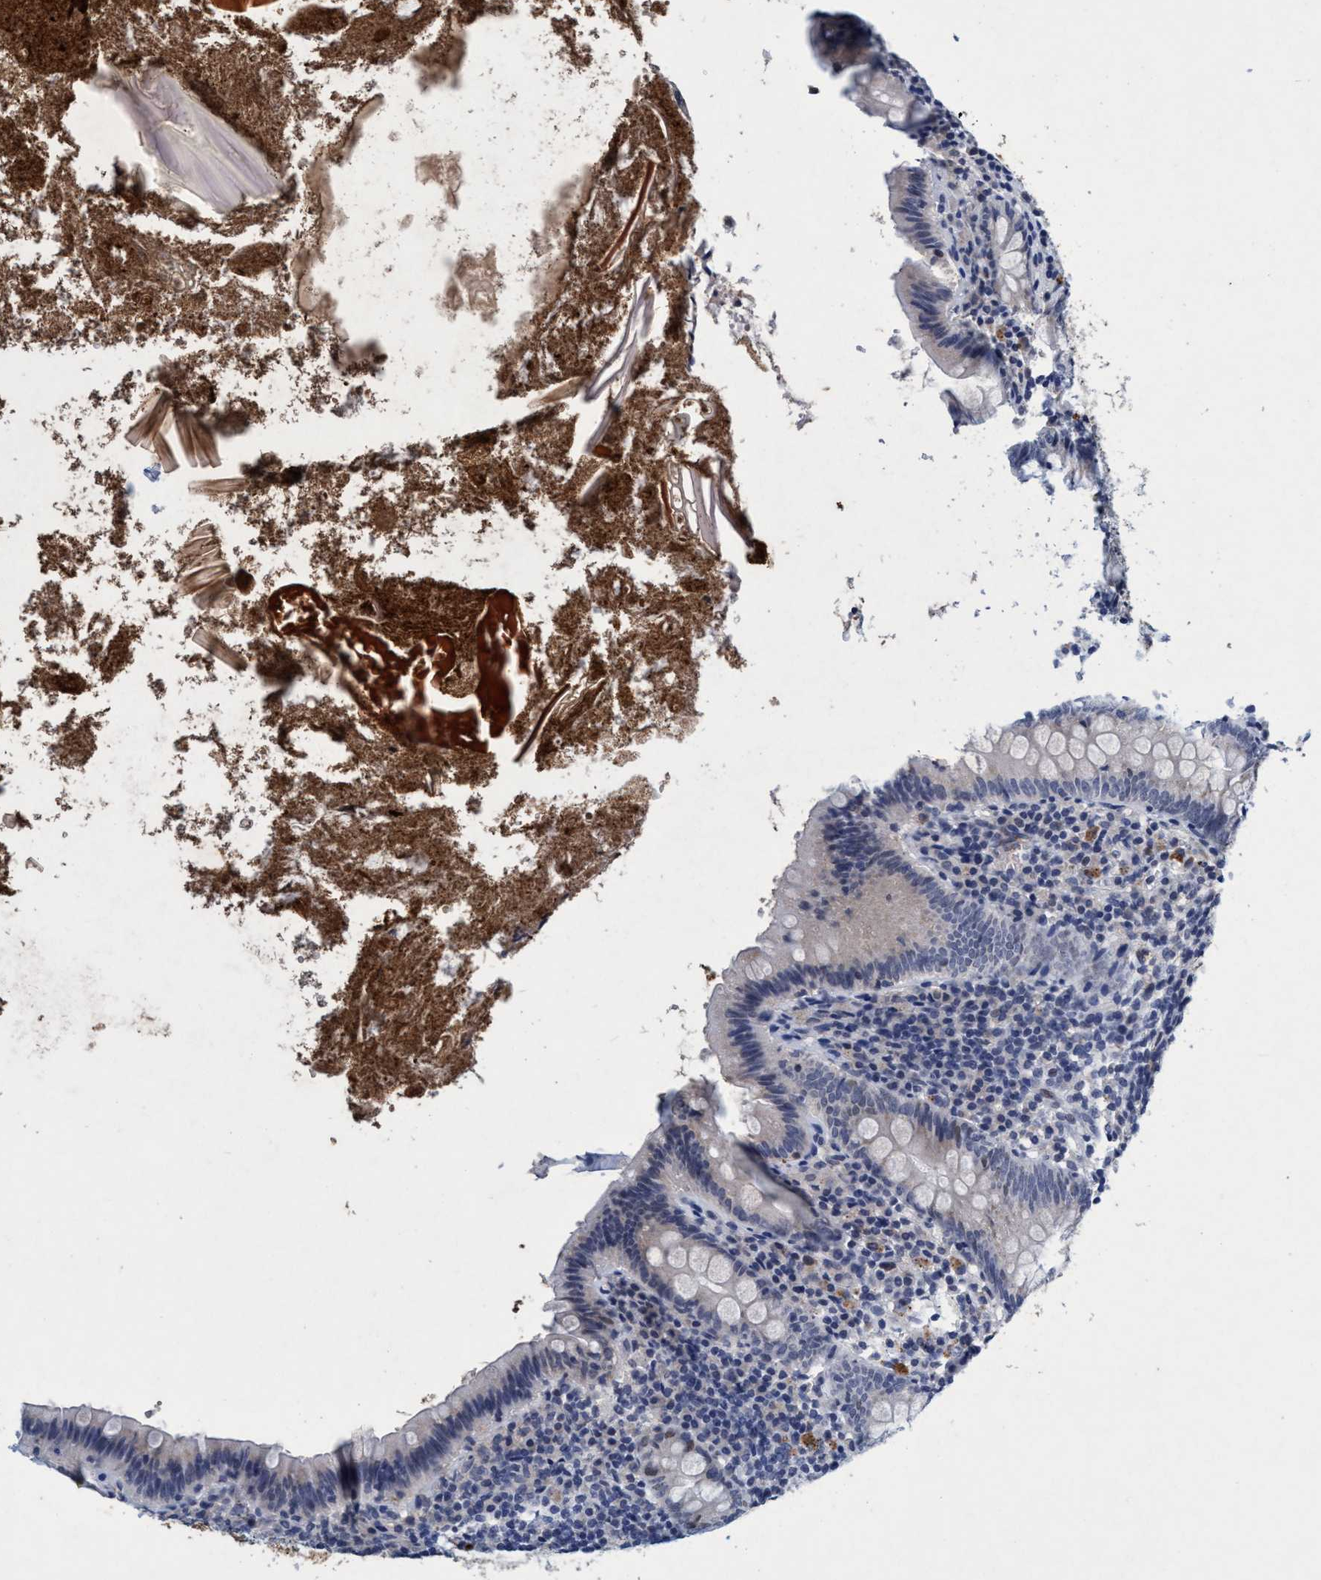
{"staining": {"intensity": "weak", "quantity": "<25%", "location": "cytoplasmic/membranous"}, "tissue": "appendix", "cell_type": "Glandular cells", "image_type": "normal", "snomed": [{"axis": "morphology", "description": "Normal tissue, NOS"}, {"axis": "topography", "description": "Appendix"}], "caption": "An immunohistochemistry (IHC) image of unremarkable appendix is shown. There is no staining in glandular cells of appendix.", "gene": "GRB14", "patient": {"sex": "male", "age": 52}}